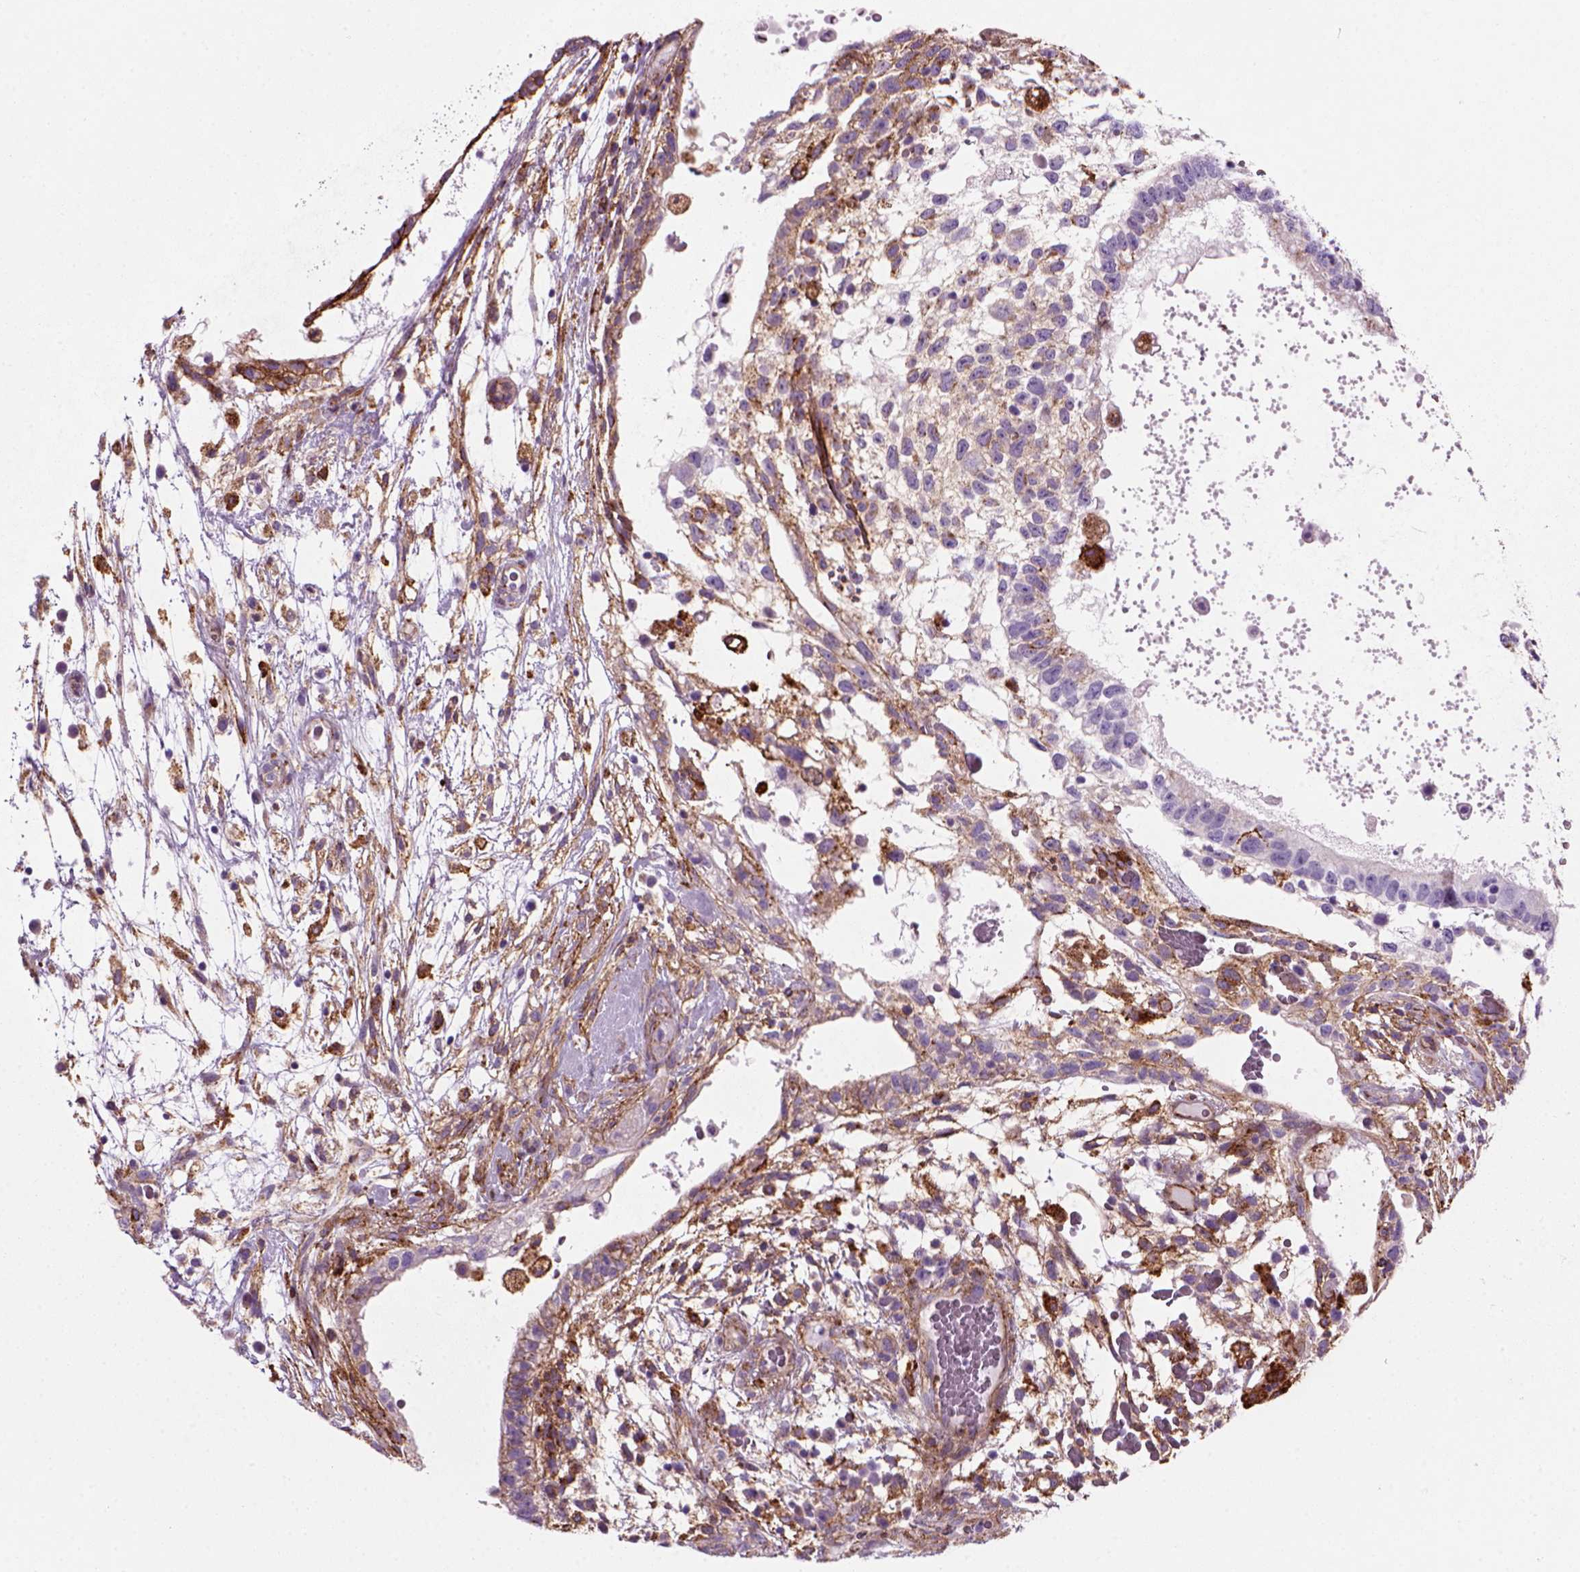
{"staining": {"intensity": "moderate", "quantity": "25%-75%", "location": "cytoplasmic/membranous"}, "tissue": "testis cancer", "cell_type": "Tumor cells", "image_type": "cancer", "snomed": [{"axis": "morphology", "description": "Normal tissue, NOS"}, {"axis": "morphology", "description": "Carcinoma, Embryonal, NOS"}, {"axis": "topography", "description": "Testis"}], "caption": "Testis cancer stained for a protein (brown) displays moderate cytoplasmic/membranous positive staining in about 25%-75% of tumor cells.", "gene": "MARCKS", "patient": {"sex": "male", "age": 32}}